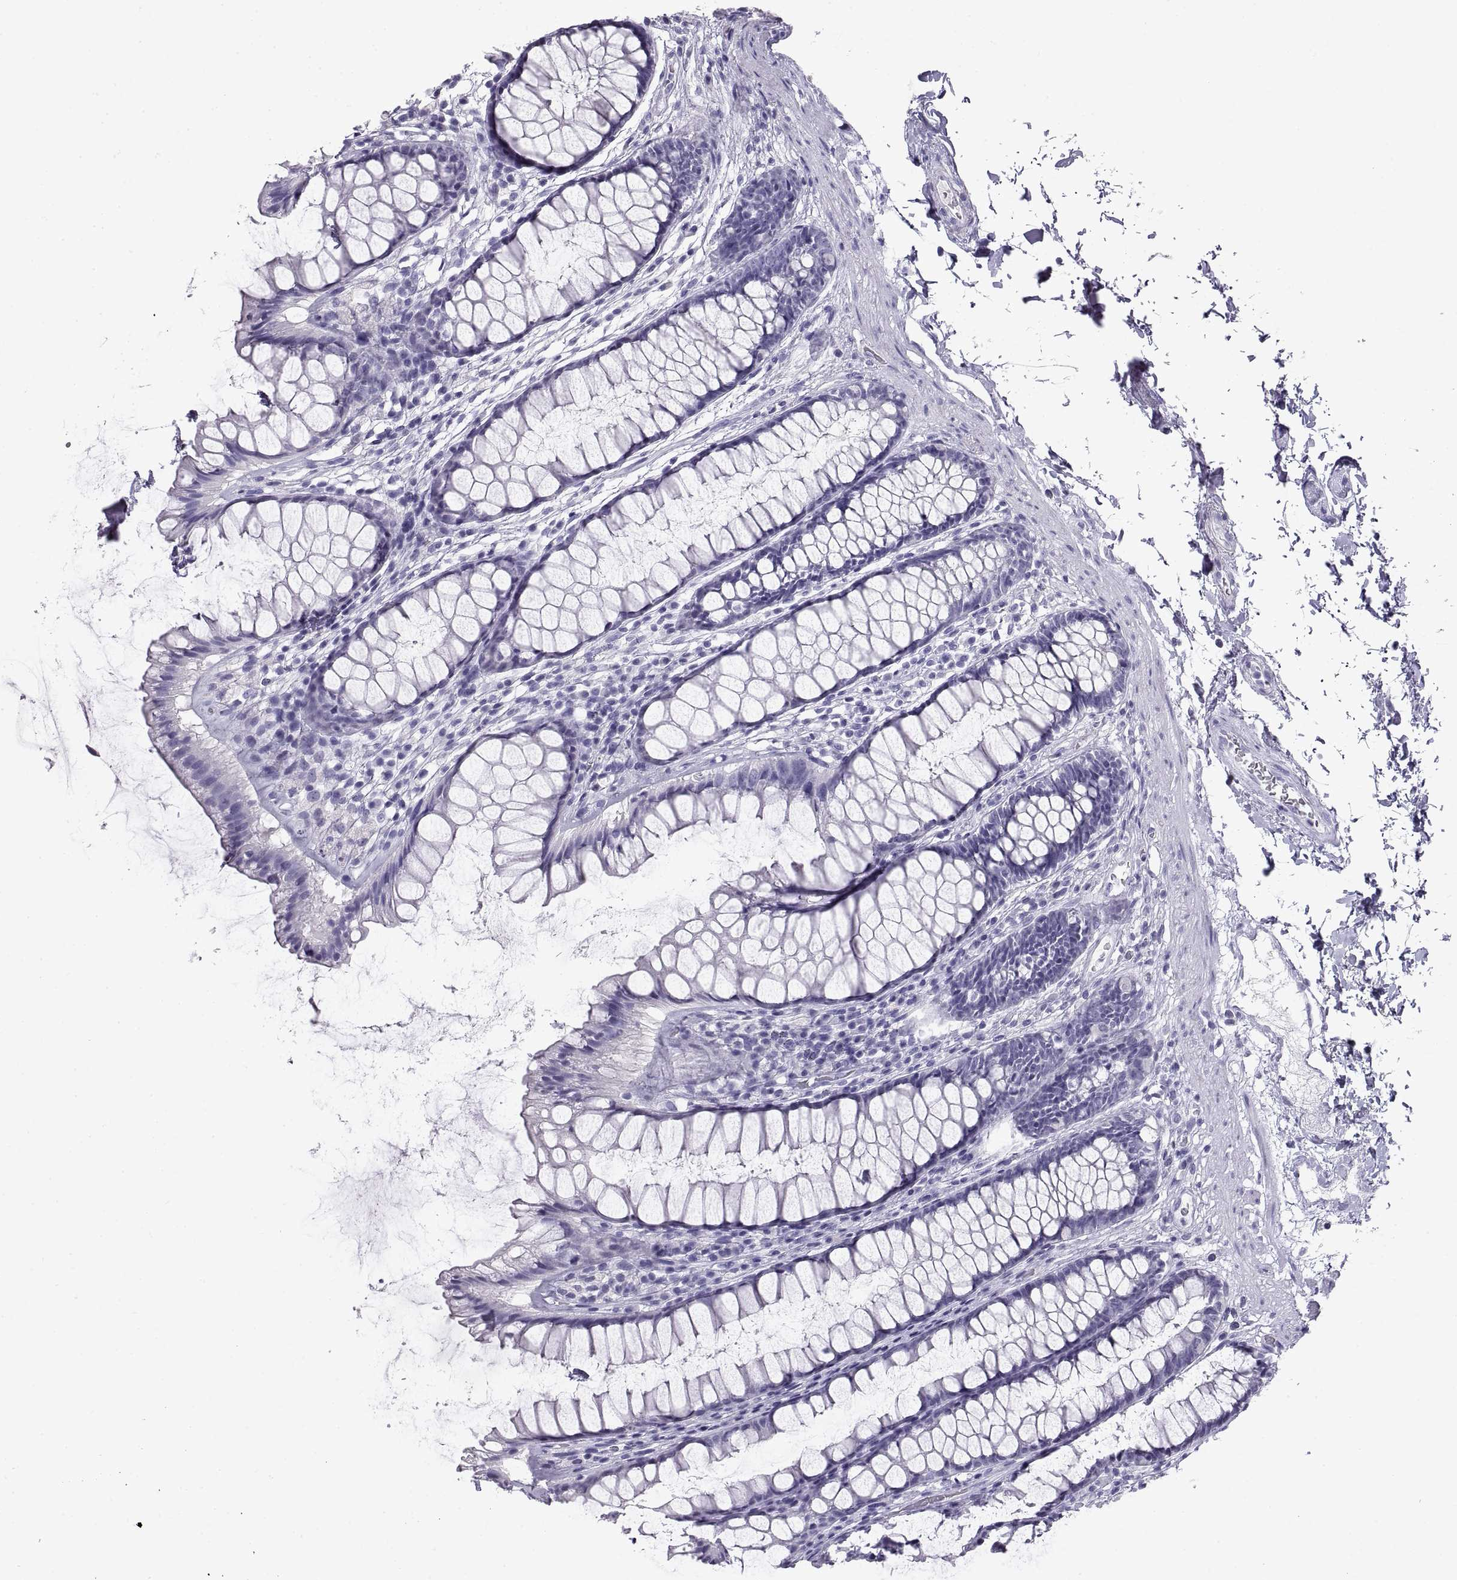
{"staining": {"intensity": "negative", "quantity": "none", "location": "none"}, "tissue": "rectum", "cell_type": "Glandular cells", "image_type": "normal", "snomed": [{"axis": "morphology", "description": "Normal tissue, NOS"}, {"axis": "topography", "description": "Rectum"}], "caption": "A micrograph of human rectum is negative for staining in glandular cells. Nuclei are stained in blue.", "gene": "RLBP1", "patient": {"sex": "male", "age": 72}}